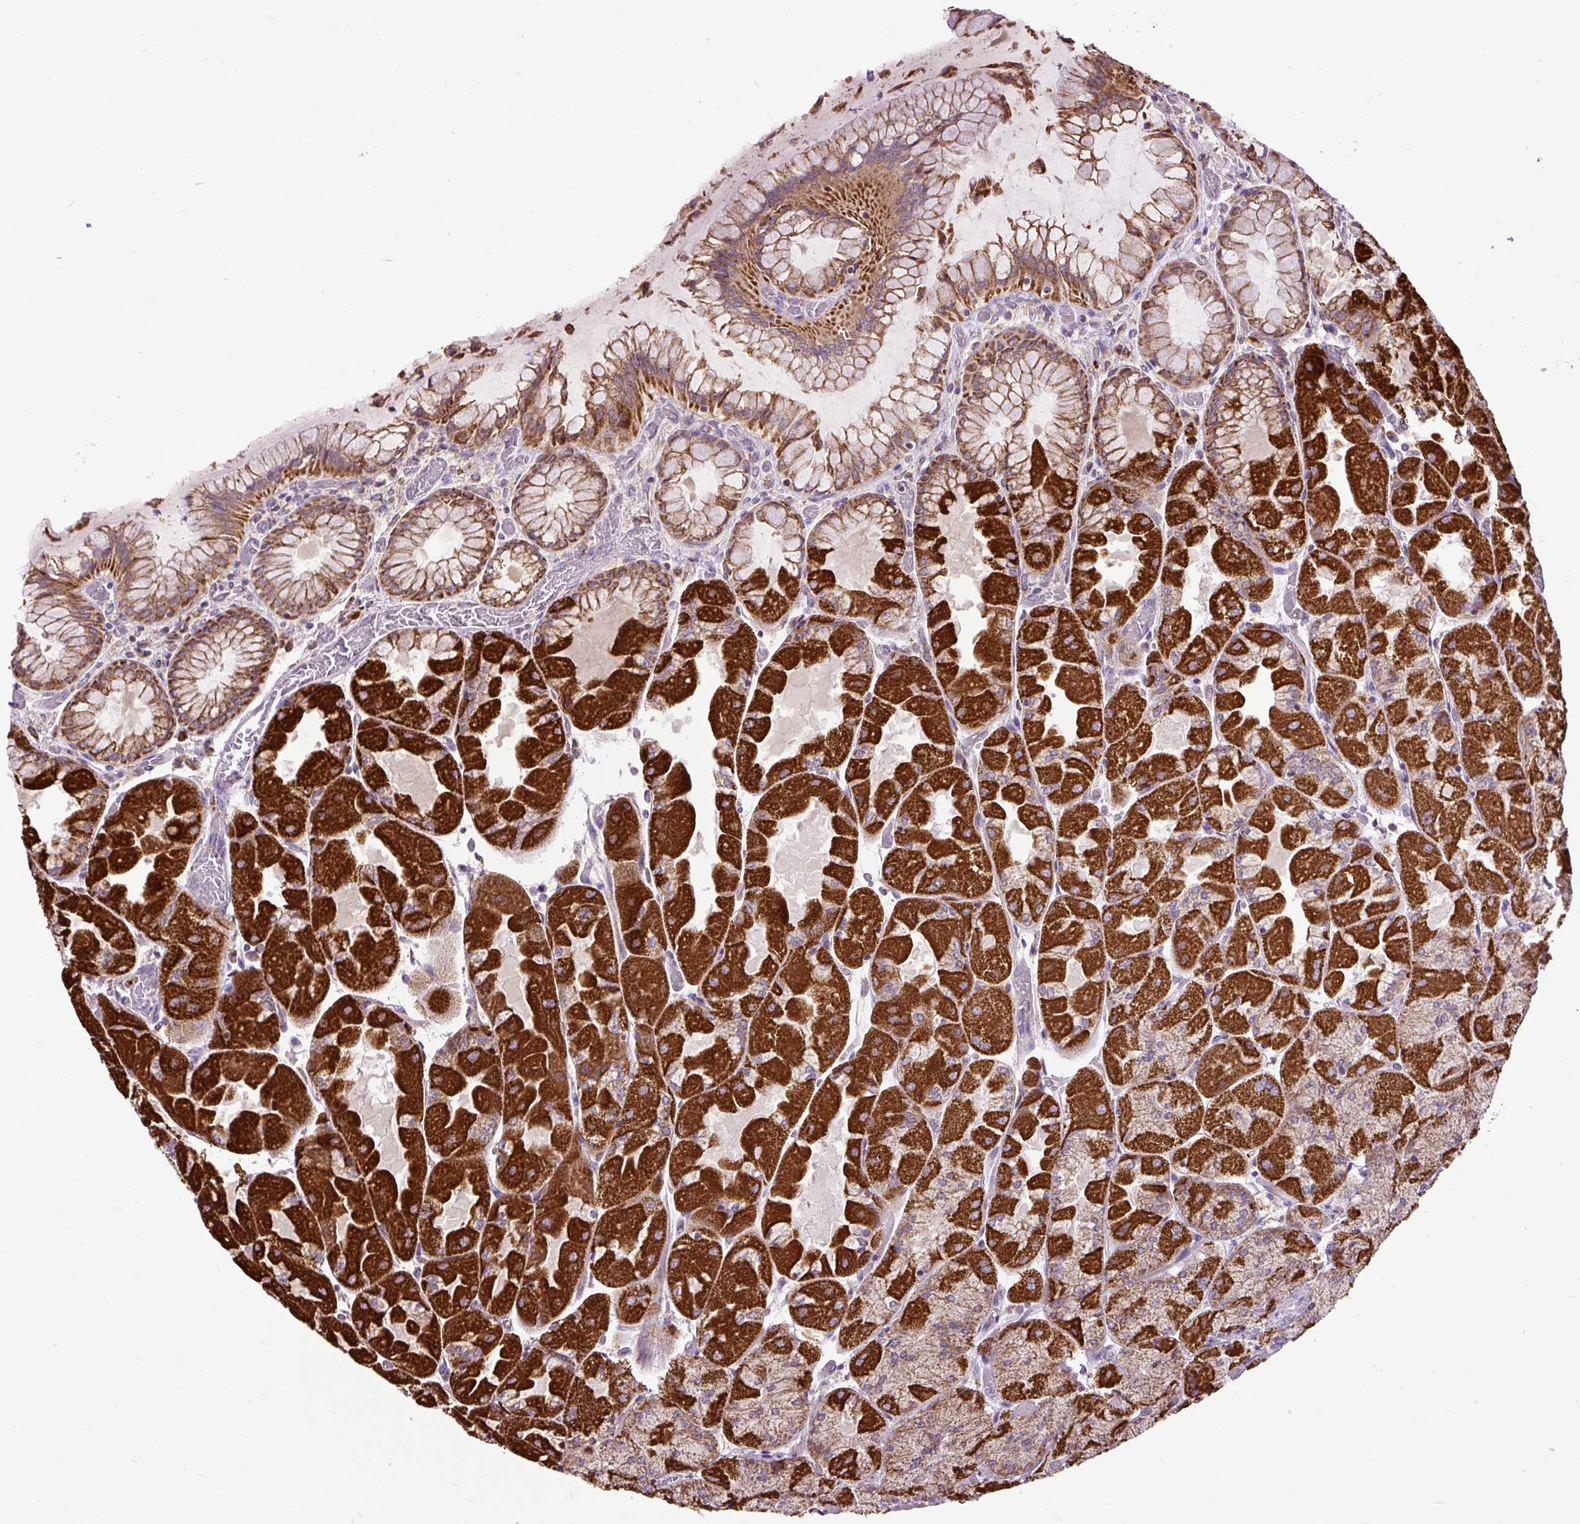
{"staining": {"intensity": "strong", "quantity": ">75%", "location": "cytoplasmic/membranous"}, "tissue": "stomach", "cell_type": "Glandular cells", "image_type": "normal", "snomed": [{"axis": "morphology", "description": "Normal tissue, NOS"}, {"axis": "topography", "description": "Stomach"}], "caption": "Glandular cells display high levels of strong cytoplasmic/membranous positivity in about >75% of cells in normal stomach.", "gene": "TM2D3", "patient": {"sex": "female", "age": 61}}